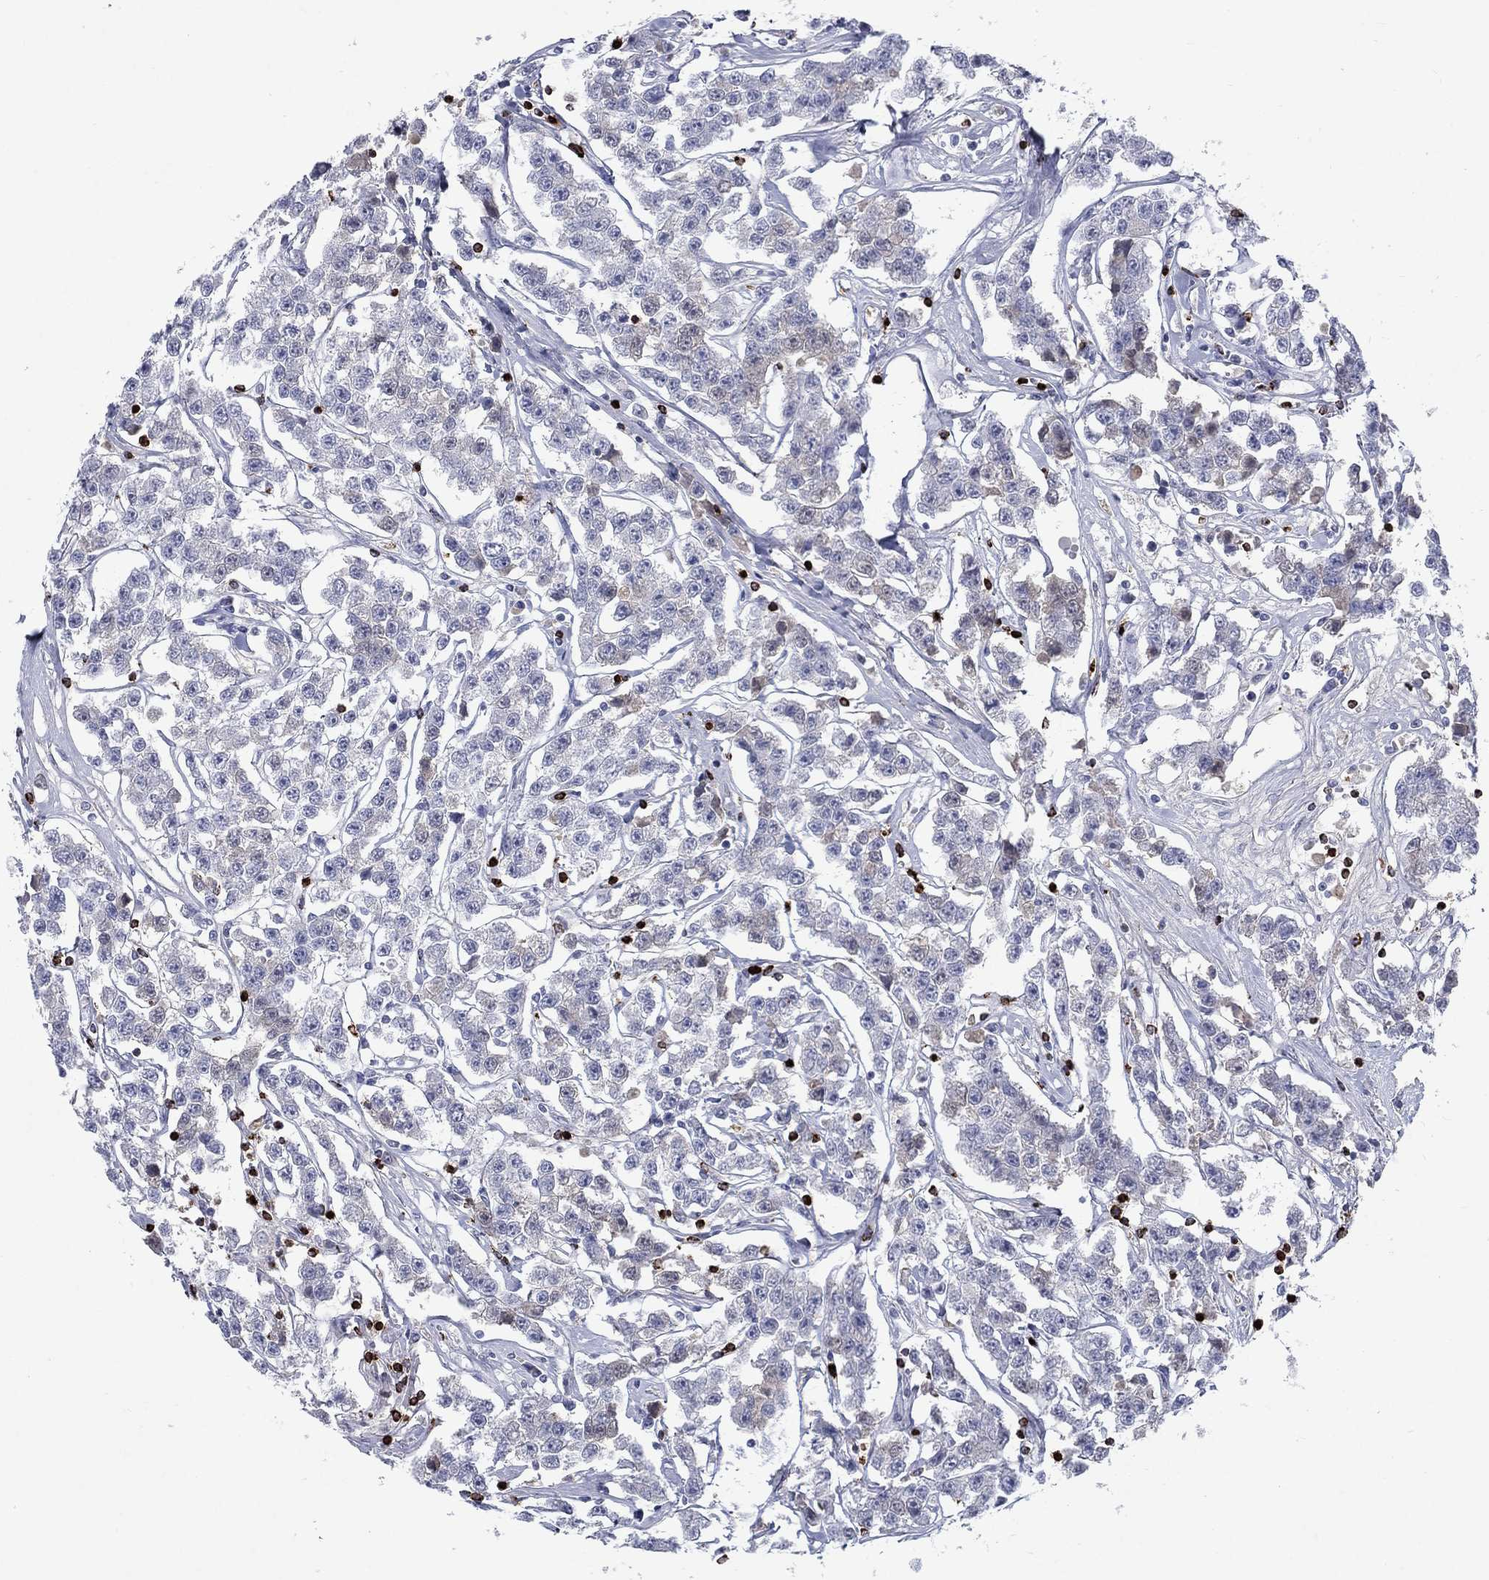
{"staining": {"intensity": "negative", "quantity": "none", "location": "none"}, "tissue": "testis cancer", "cell_type": "Tumor cells", "image_type": "cancer", "snomed": [{"axis": "morphology", "description": "Seminoma, NOS"}, {"axis": "topography", "description": "Testis"}], "caption": "An immunohistochemistry micrograph of testis cancer is shown. There is no staining in tumor cells of testis cancer.", "gene": "GZMA", "patient": {"sex": "male", "age": 59}}